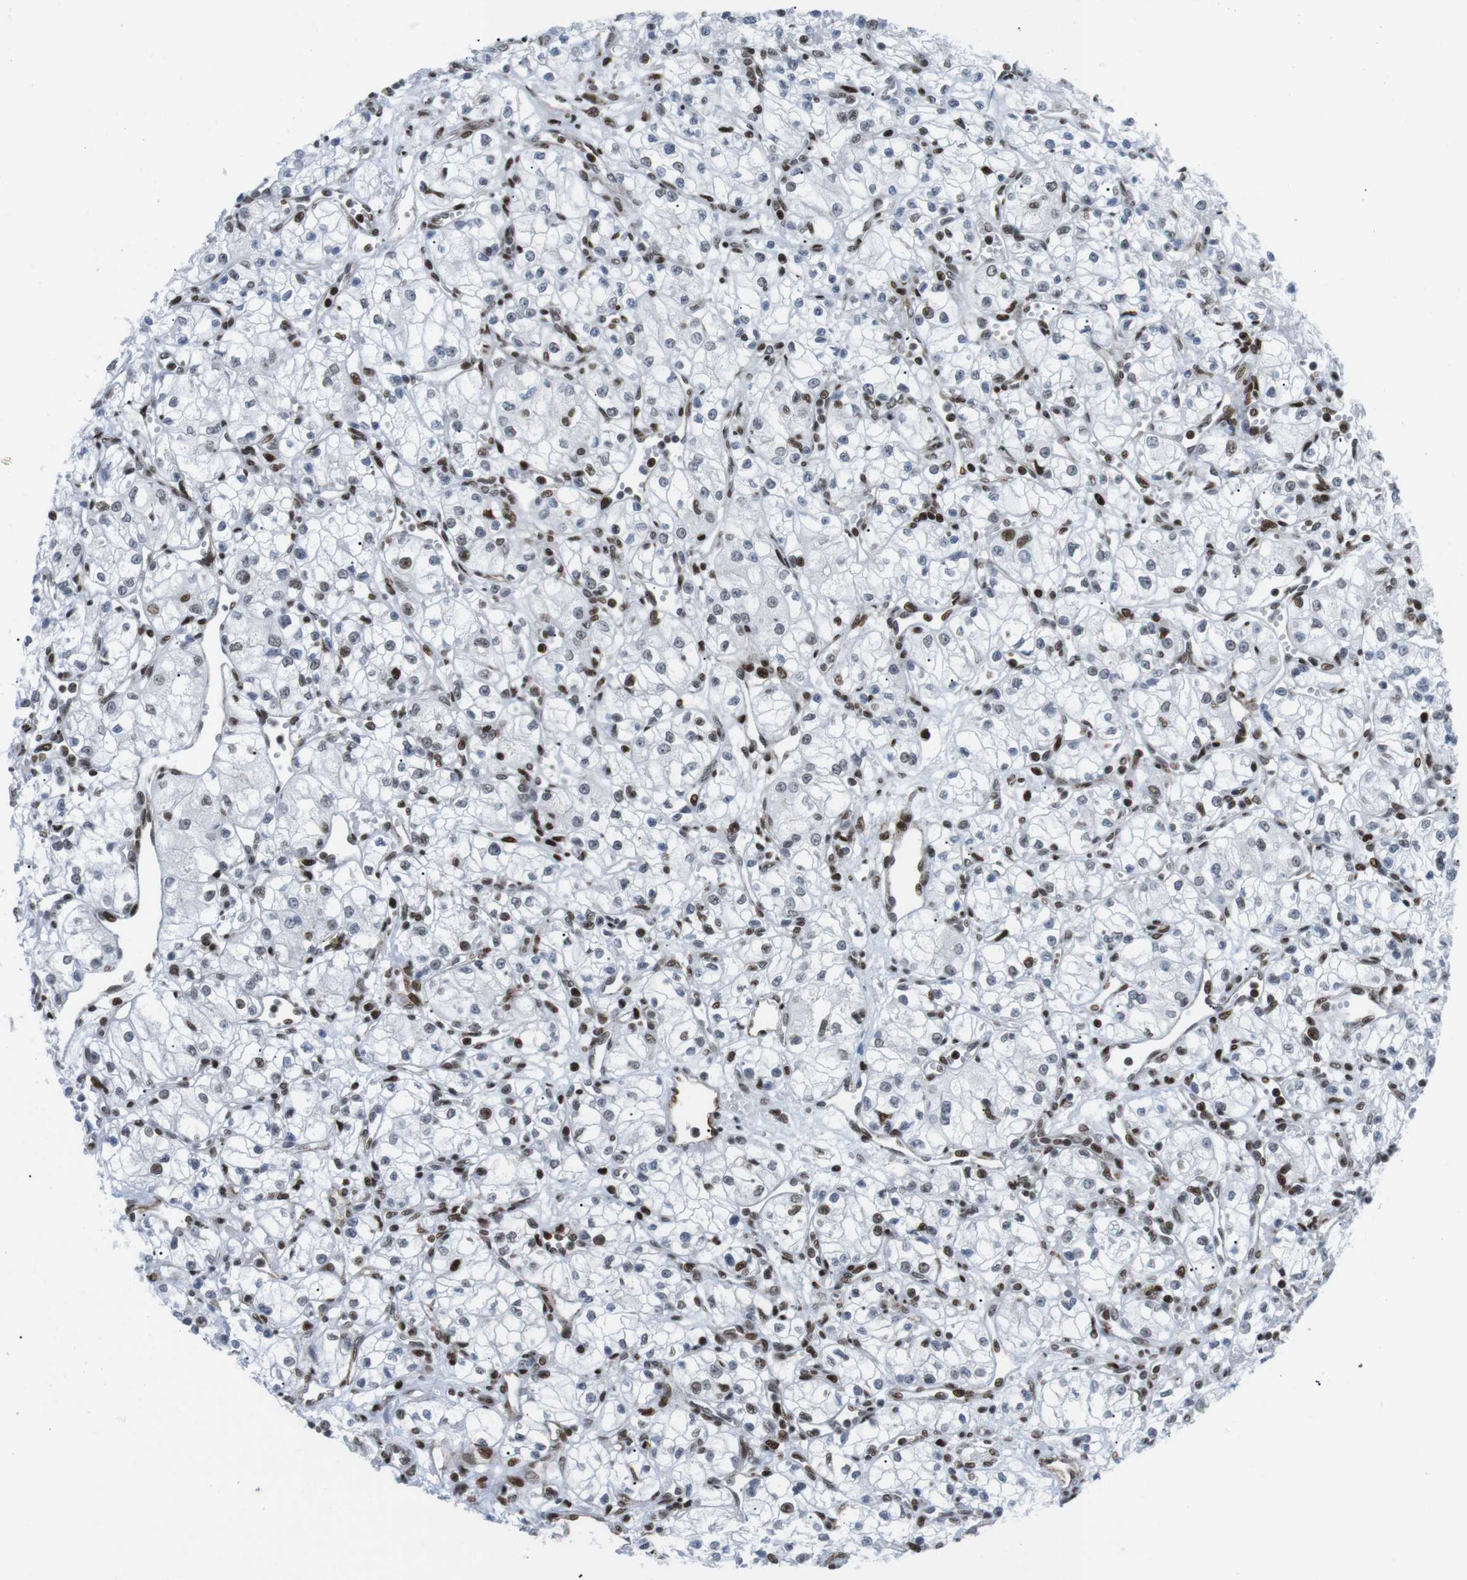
{"staining": {"intensity": "moderate", "quantity": "25%-75%", "location": "nuclear"}, "tissue": "renal cancer", "cell_type": "Tumor cells", "image_type": "cancer", "snomed": [{"axis": "morphology", "description": "Normal tissue, NOS"}, {"axis": "morphology", "description": "Adenocarcinoma, NOS"}, {"axis": "topography", "description": "Kidney"}], "caption": "Moderate nuclear positivity is identified in about 25%-75% of tumor cells in renal cancer (adenocarcinoma).", "gene": "ARID1A", "patient": {"sex": "male", "age": 59}}